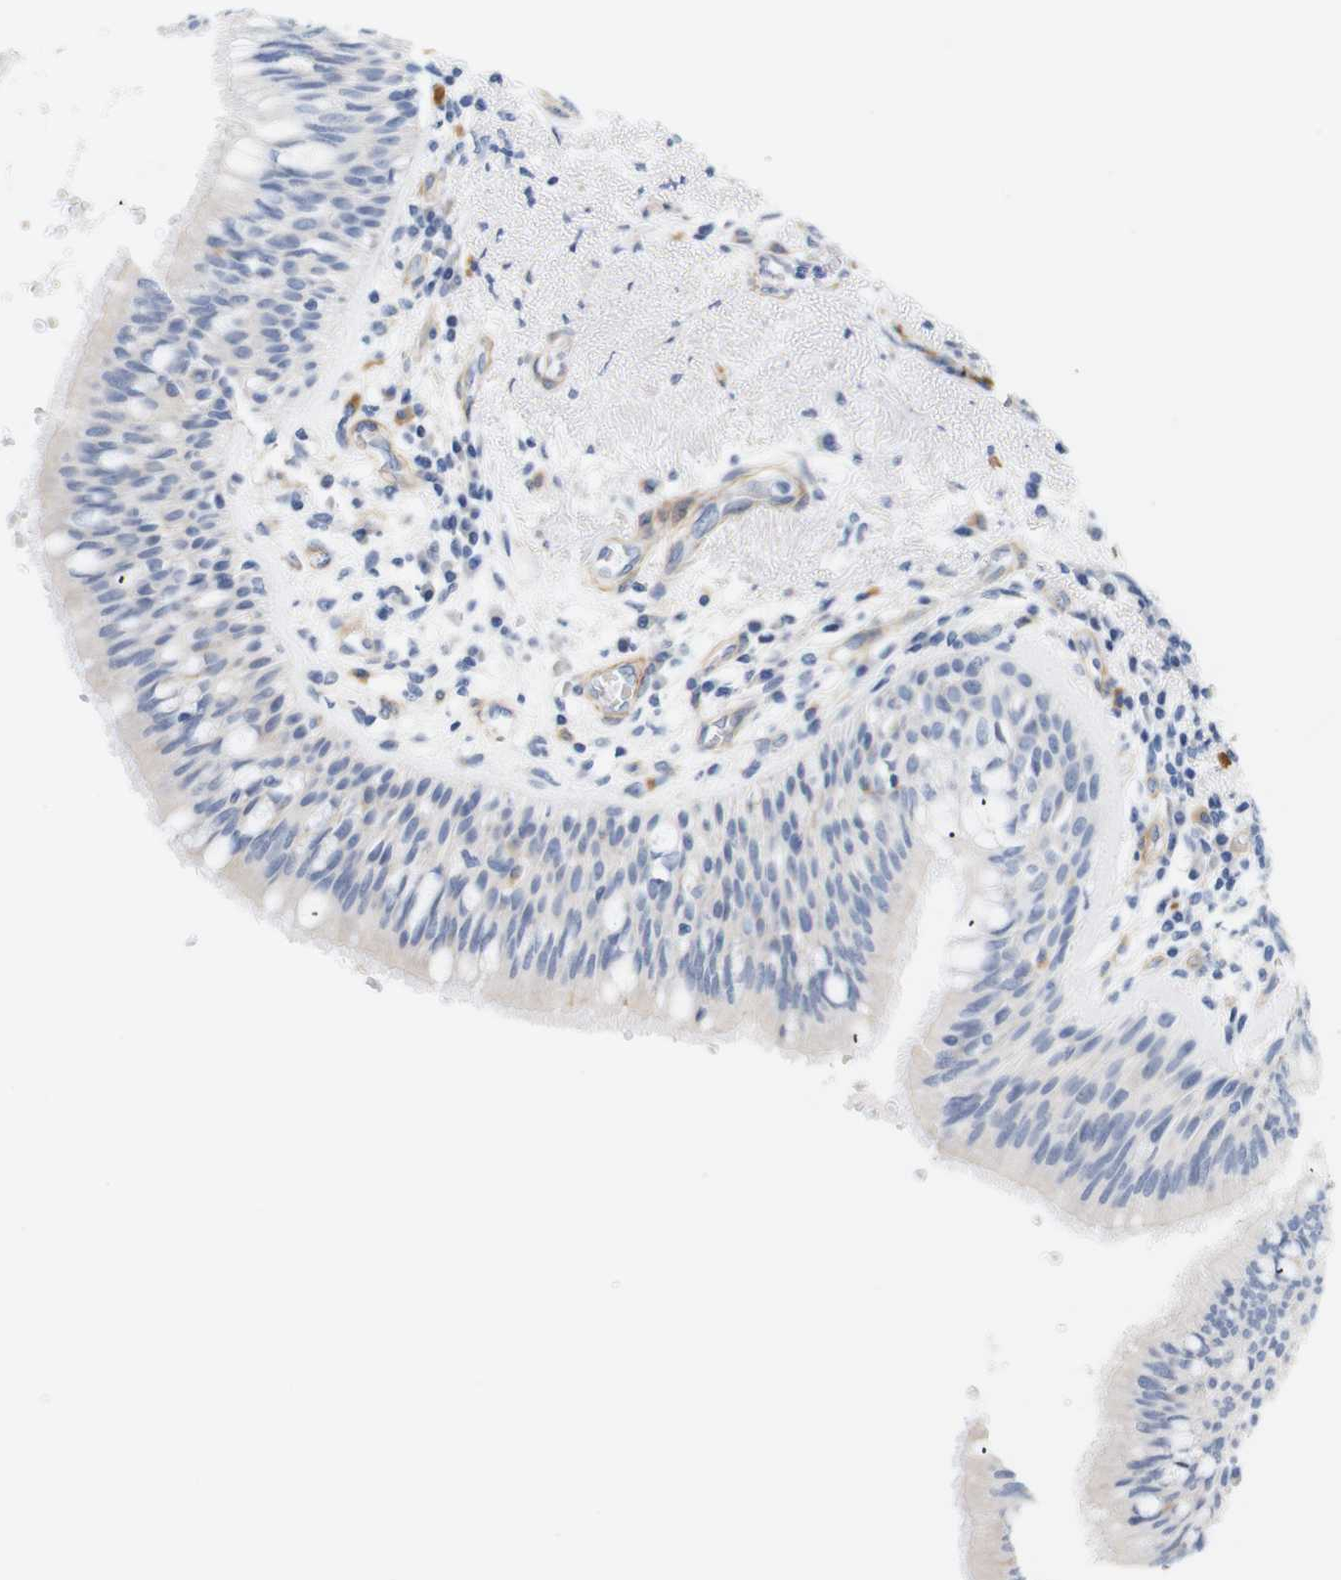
{"staining": {"intensity": "negative", "quantity": "none", "location": "none"}, "tissue": "bronchus", "cell_type": "Respiratory epithelial cells", "image_type": "normal", "snomed": [{"axis": "morphology", "description": "Normal tissue, NOS"}, {"axis": "morphology", "description": "Adenocarcinoma, NOS"}, {"axis": "morphology", "description": "Adenocarcinoma, metastatic, NOS"}, {"axis": "topography", "description": "Lymph node"}, {"axis": "topography", "description": "Bronchus"}, {"axis": "topography", "description": "Lung"}], "caption": "Immunohistochemistry (IHC) of benign bronchus exhibits no staining in respiratory epithelial cells. The staining is performed using DAB brown chromogen with nuclei counter-stained in using hematoxylin.", "gene": "STMN3", "patient": {"sex": "female", "age": 54}}